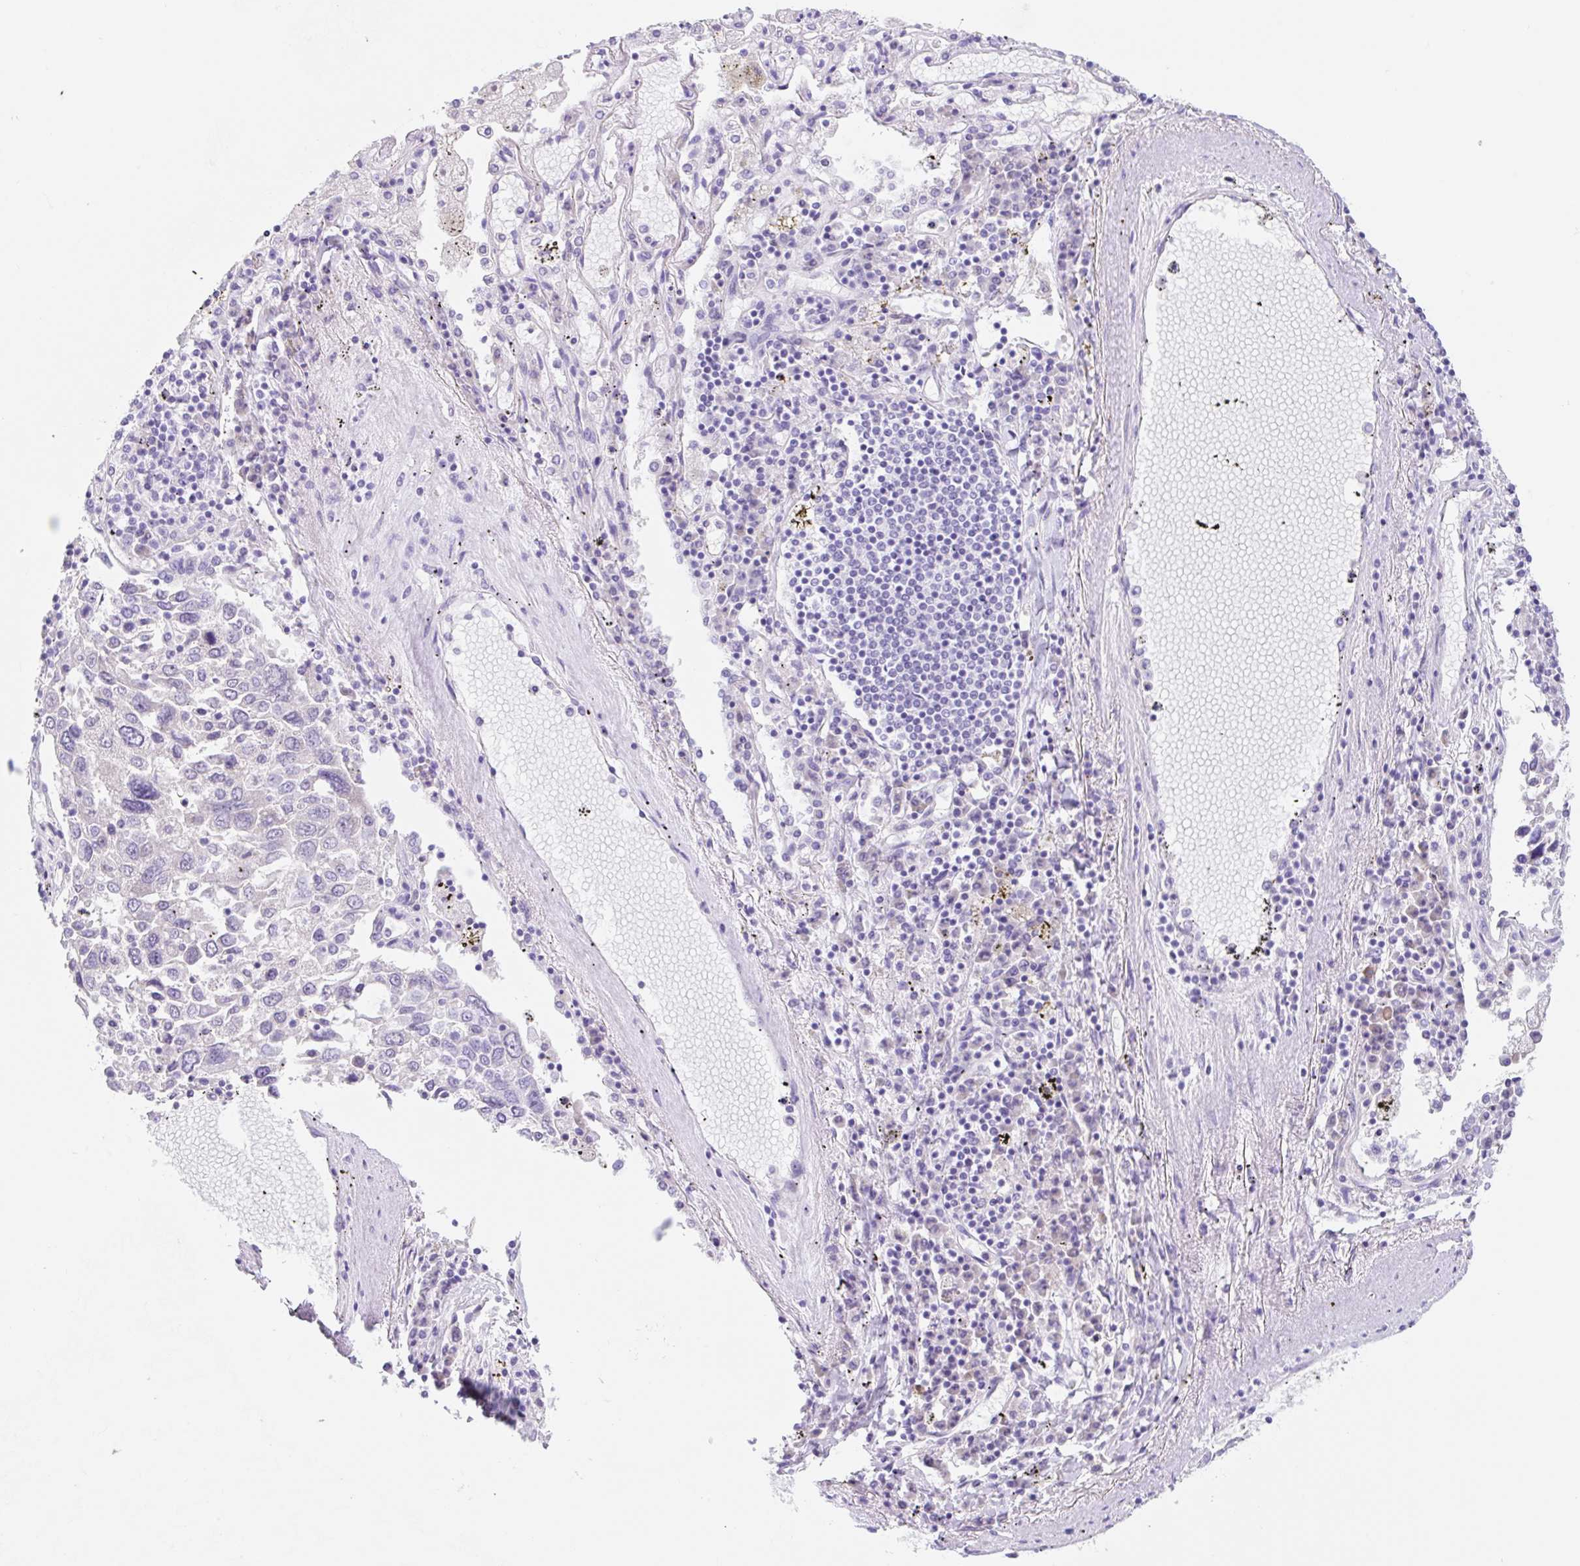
{"staining": {"intensity": "negative", "quantity": "none", "location": "none"}, "tissue": "lung cancer", "cell_type": "Tumor cells", "image_type": "cancer", "snomed": [{"axis": "morphology", "description": "Squamous cell carcinoma, NOS"}, {"axis": "topography", "description": "Lung"}], "caption": "High magnification brightfield microscopy of squamous cell carcinoma (lung) stained with DAB (brown) and counterstained with hematoxylin (blue): tumor cells show no significant expression.", "gene": "KLK8", "patient": {"sex": "male", "age": 65}}